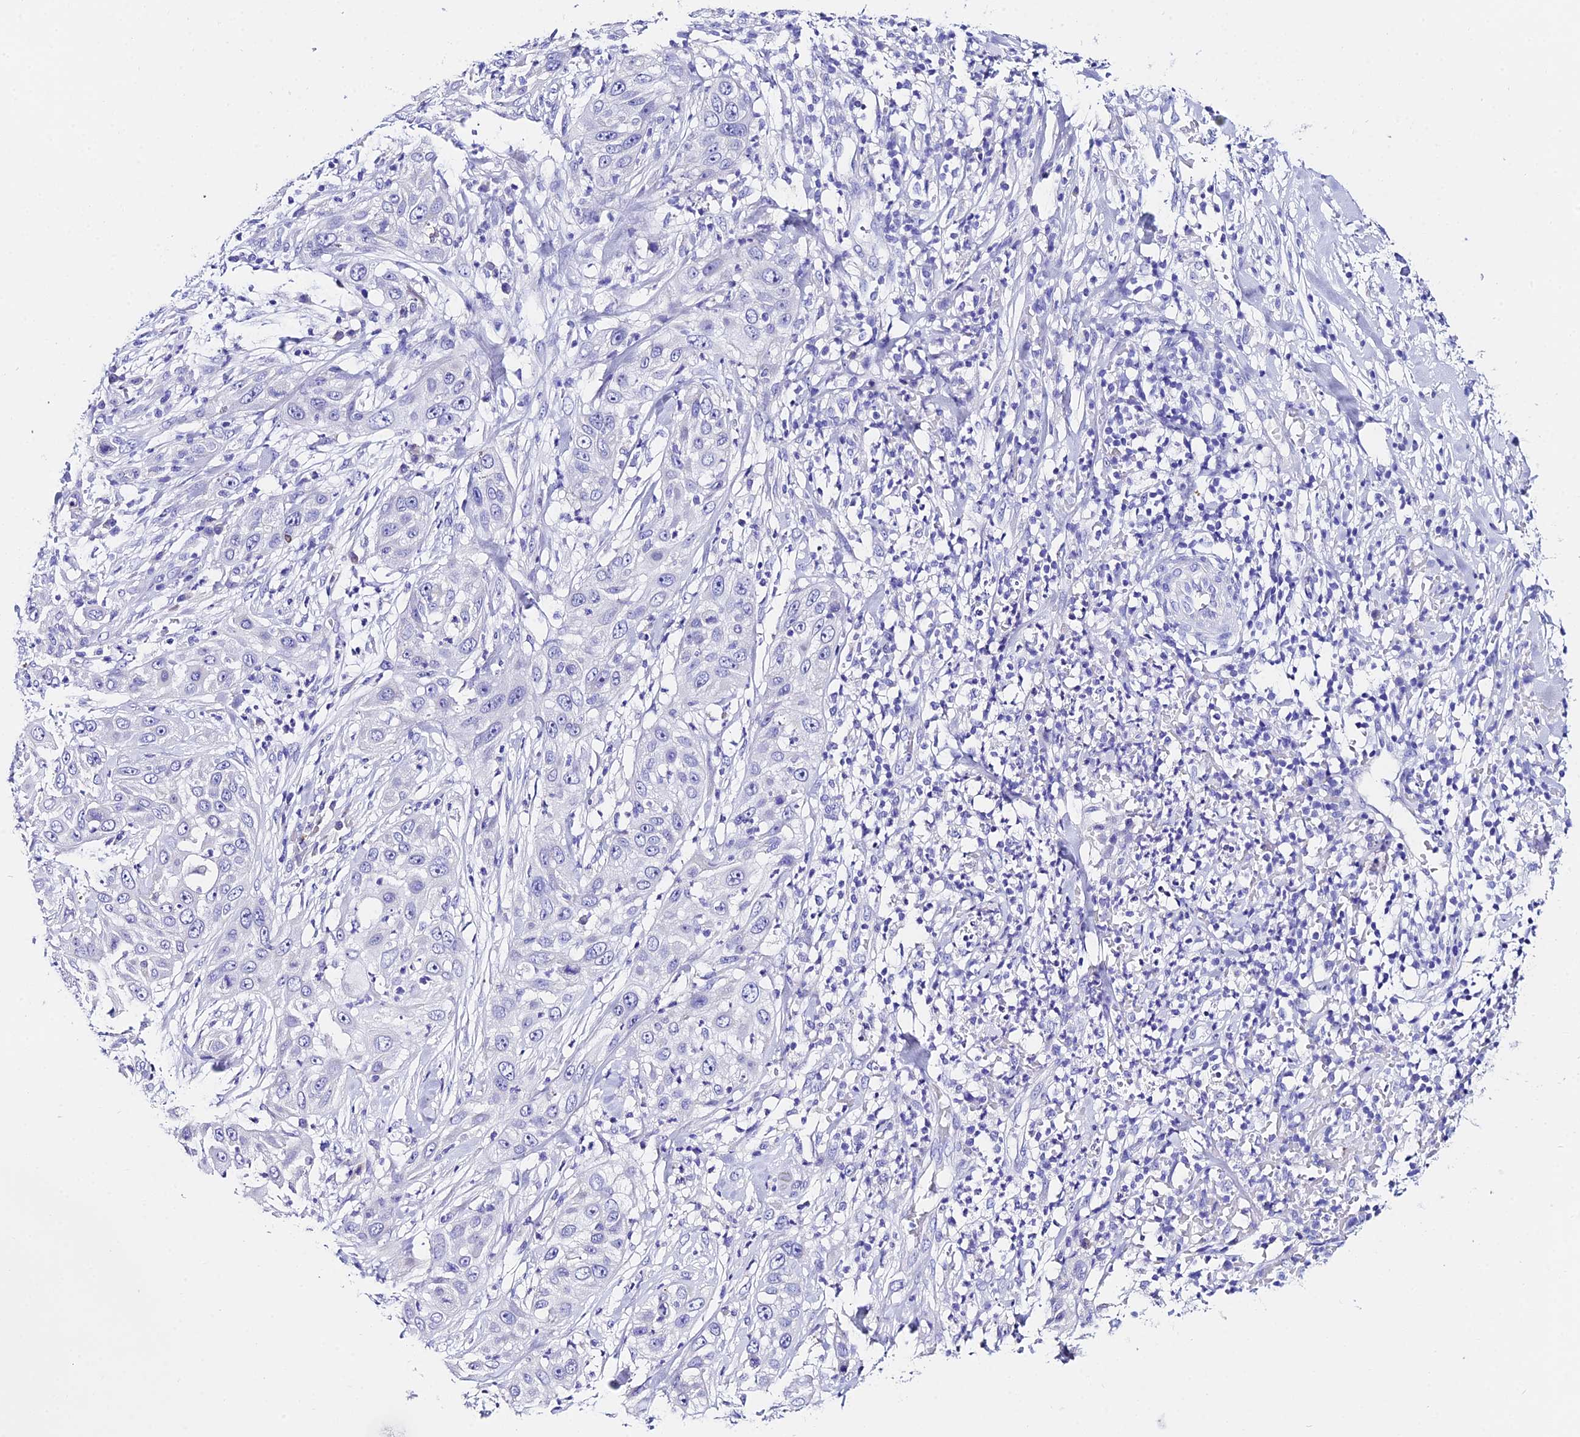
{"staining": {"intensity": "negative", "quantity": "none", "location": "none"}, "tissue": "skin cancer", "cell_type": "Tumor cells", "image_type": "cancer", "snomed": [{"axis": "morphology", "description": "Squamous cell carcinoma, NOS"}, {"axis": "topography", "description": "Skin"}], "caption": "This is an immunohistochemistry photomicrograph of human skin cancer (squamous cell carcinoma). There is no expression in tumor cells.", "gene": "CEP41", "patient": {"sex": "female", "age": 44}}